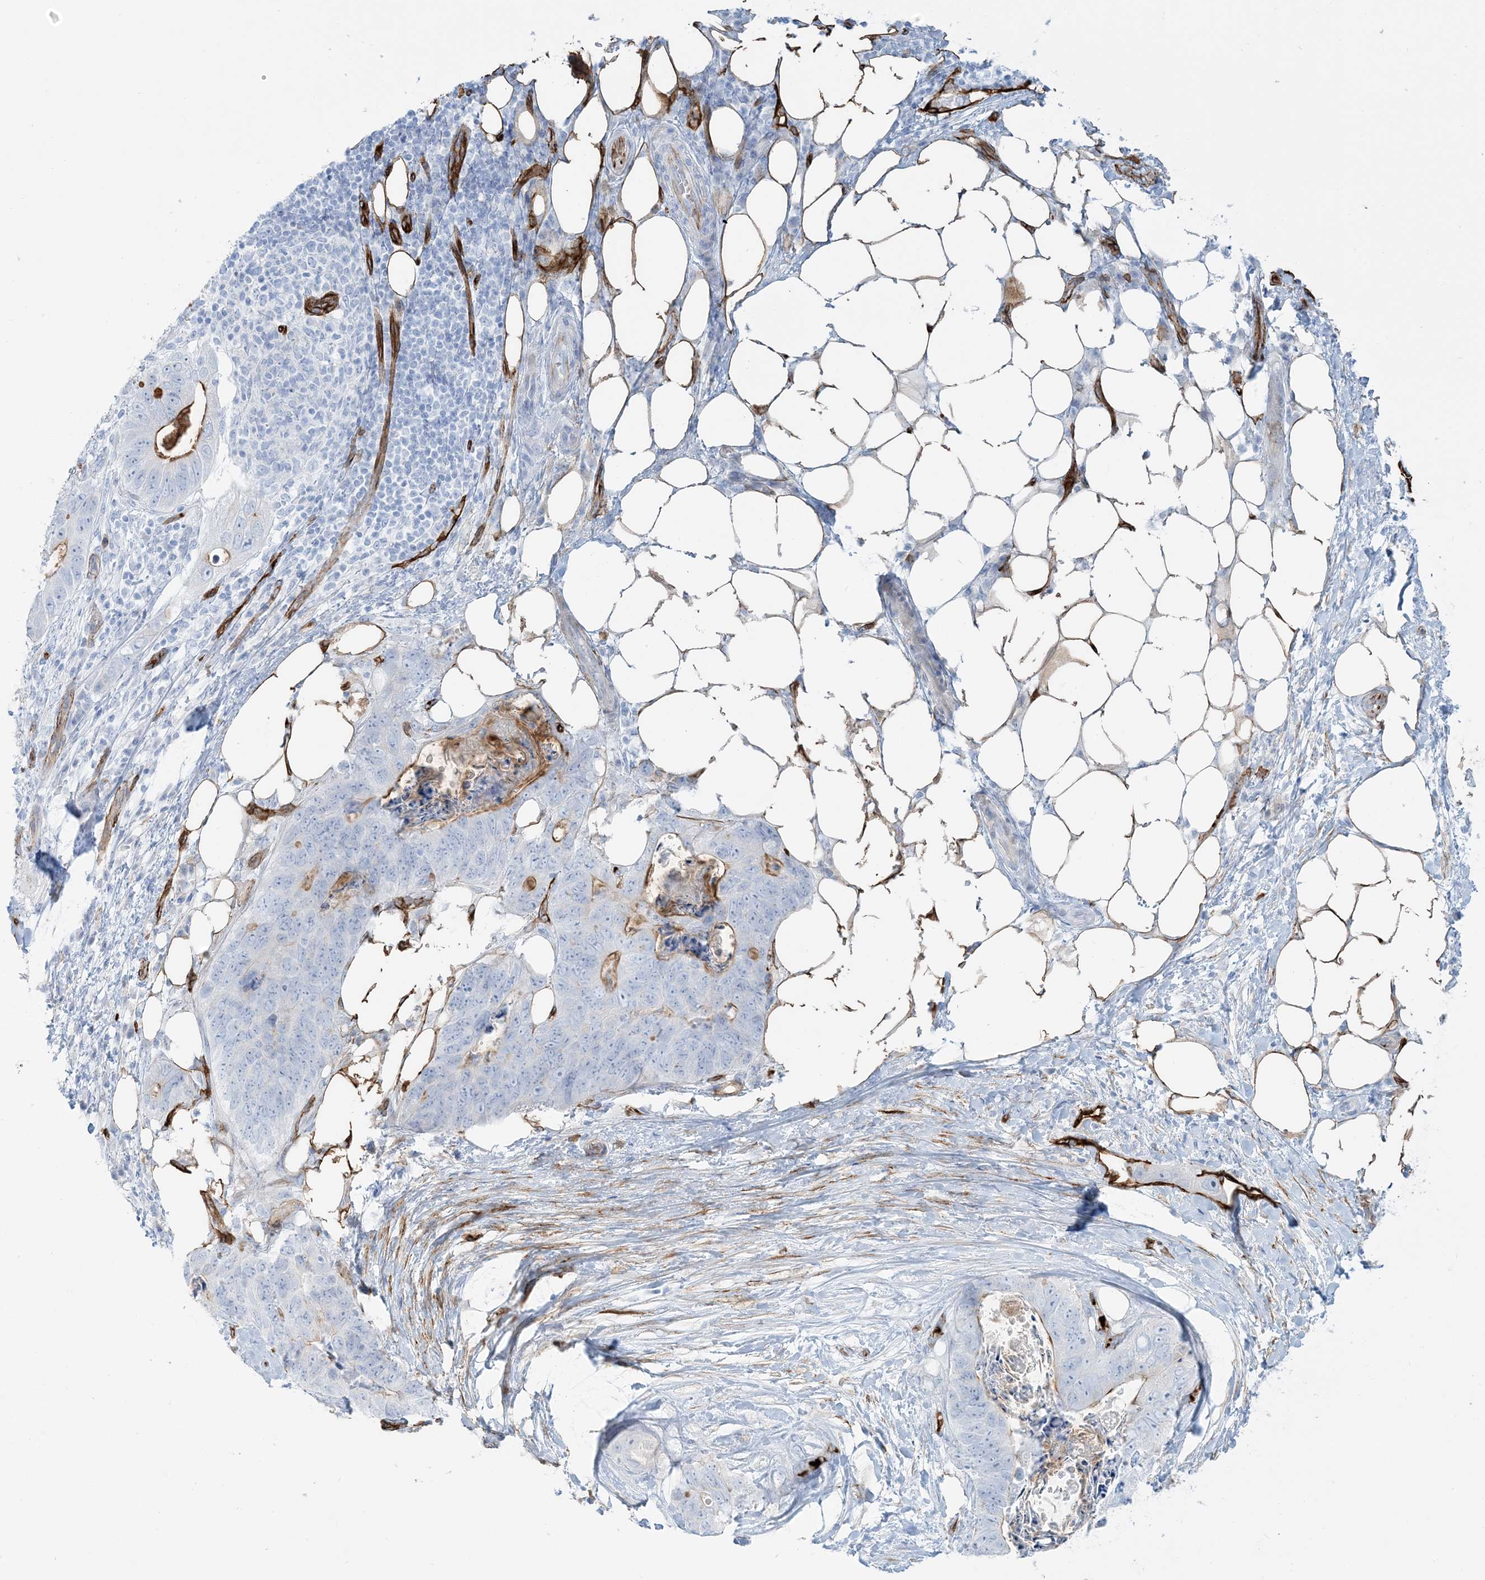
{"staining": {"intensity": "moderate", "quantity": "<25%", "location": "cytoplasmic/membranous"}, "tissue": "stomach cancer", "cell_type": "Tumor cells", "image_type": "cancer", "snomed": [{"axis": "morphology", "description": "Adenocarcinoma, NOS"}, {"axis": "topography", "description": "Stomach"}], "caption": "A micrograph of human stomach cancer (adenocarcinoma) stained for a protein exhibits moderate cytoplasmic/membranous brown staining in tumor cells.", "gene": "EPS8L3", "patient": {"sex": "female", "age": 89}}